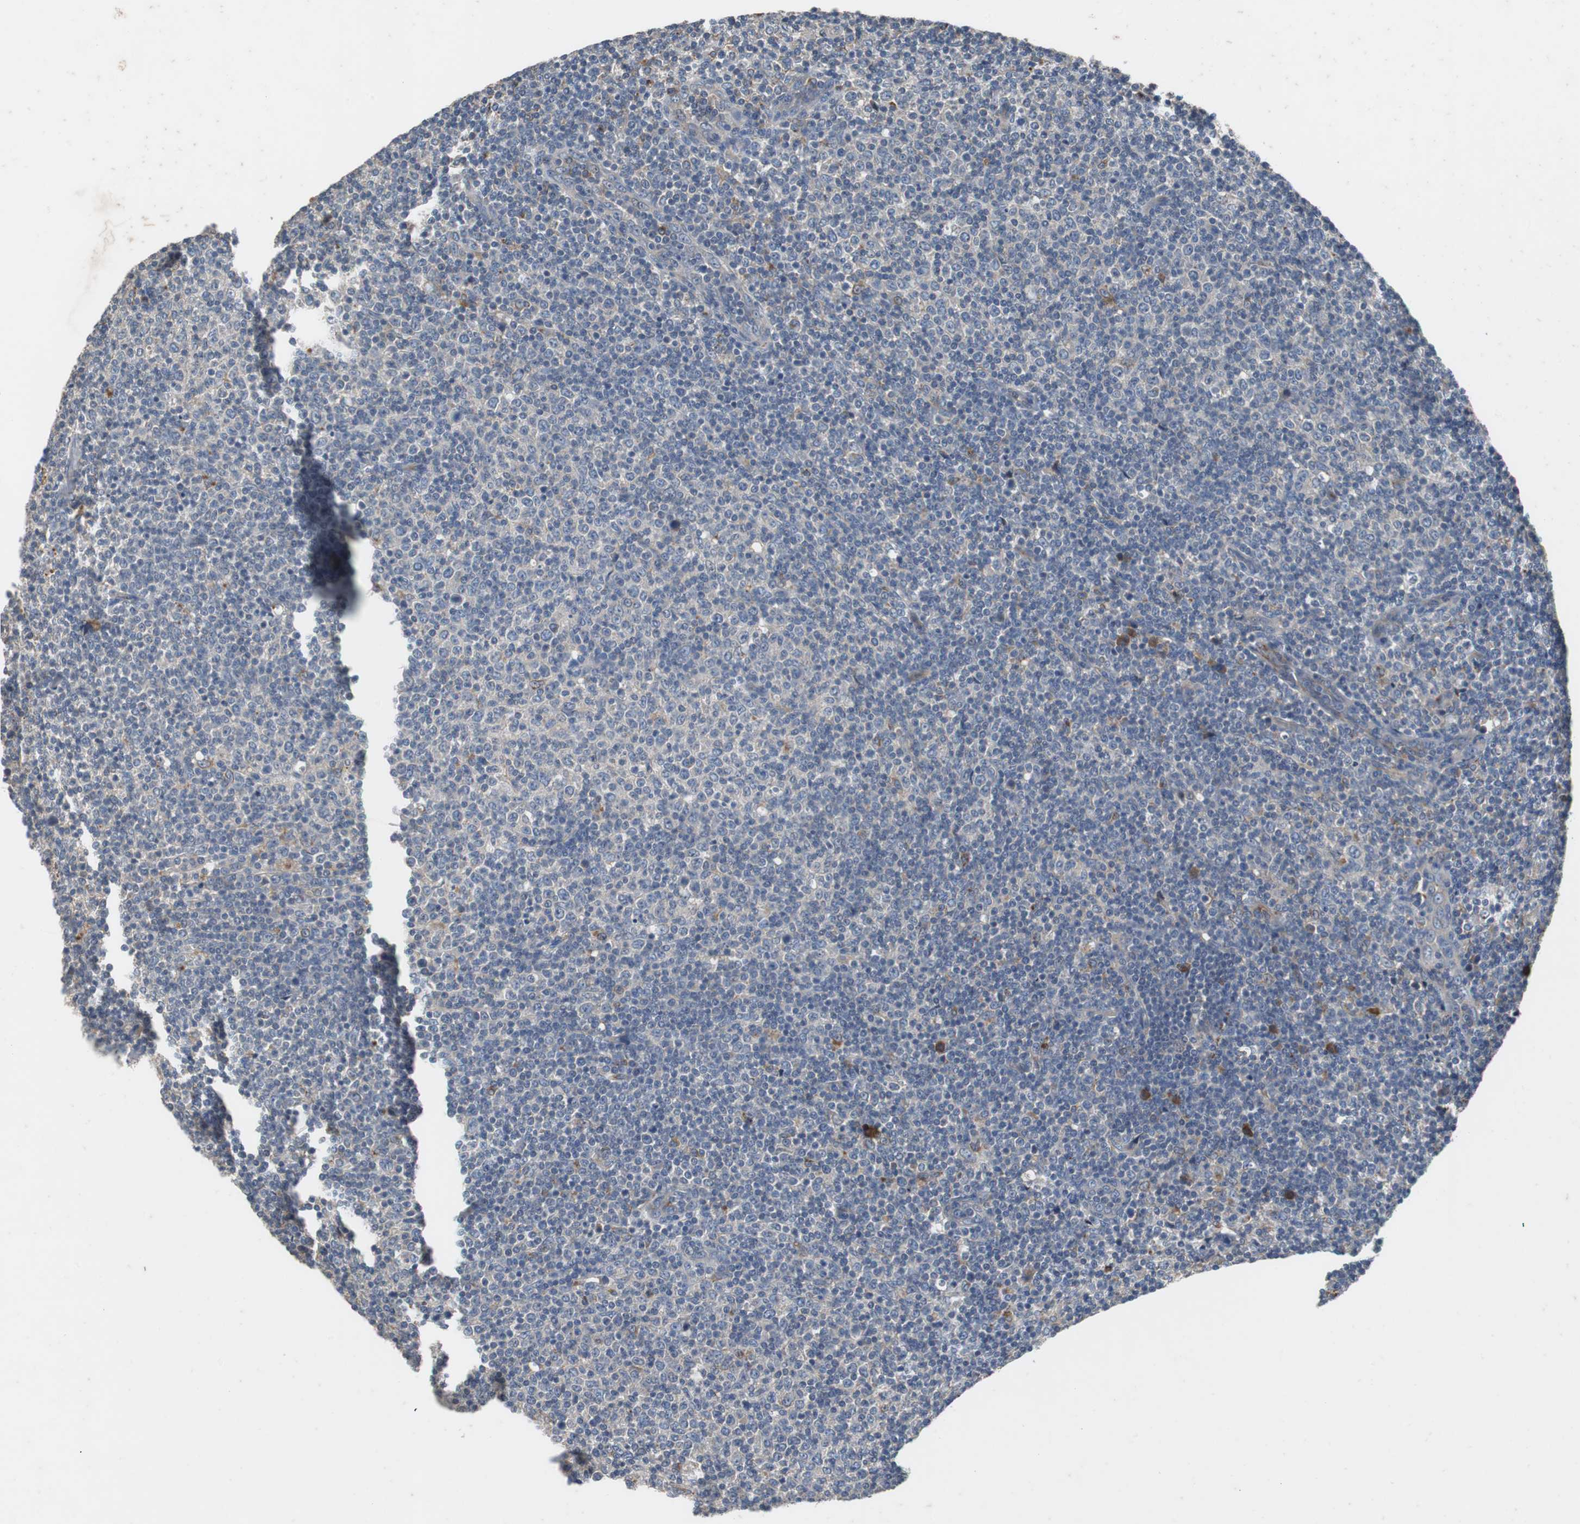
{"staining": {"intensity": "negative", "quantity": "none", "location": "none"}, "tissue": "lymphoma", "cell_type": "Tumor cells", "image_type": "cancer", "snomed": [{"axis": "morphology", "description": "Malignant lymphoma, non-Hodgkin's type, Low grade"}, {"axis": "topography", "description": "Lymph node"}], "caption": "A histopathology image of human lymphoma is negative for staining in tumor cells. (Brightfield microscopy of DAB (3,3'-diaminobenzidine) immunohistochemistry (IHC) at high magnification).", "gene": "SORT1", "patient": {"sex": "male", "age": 70}}